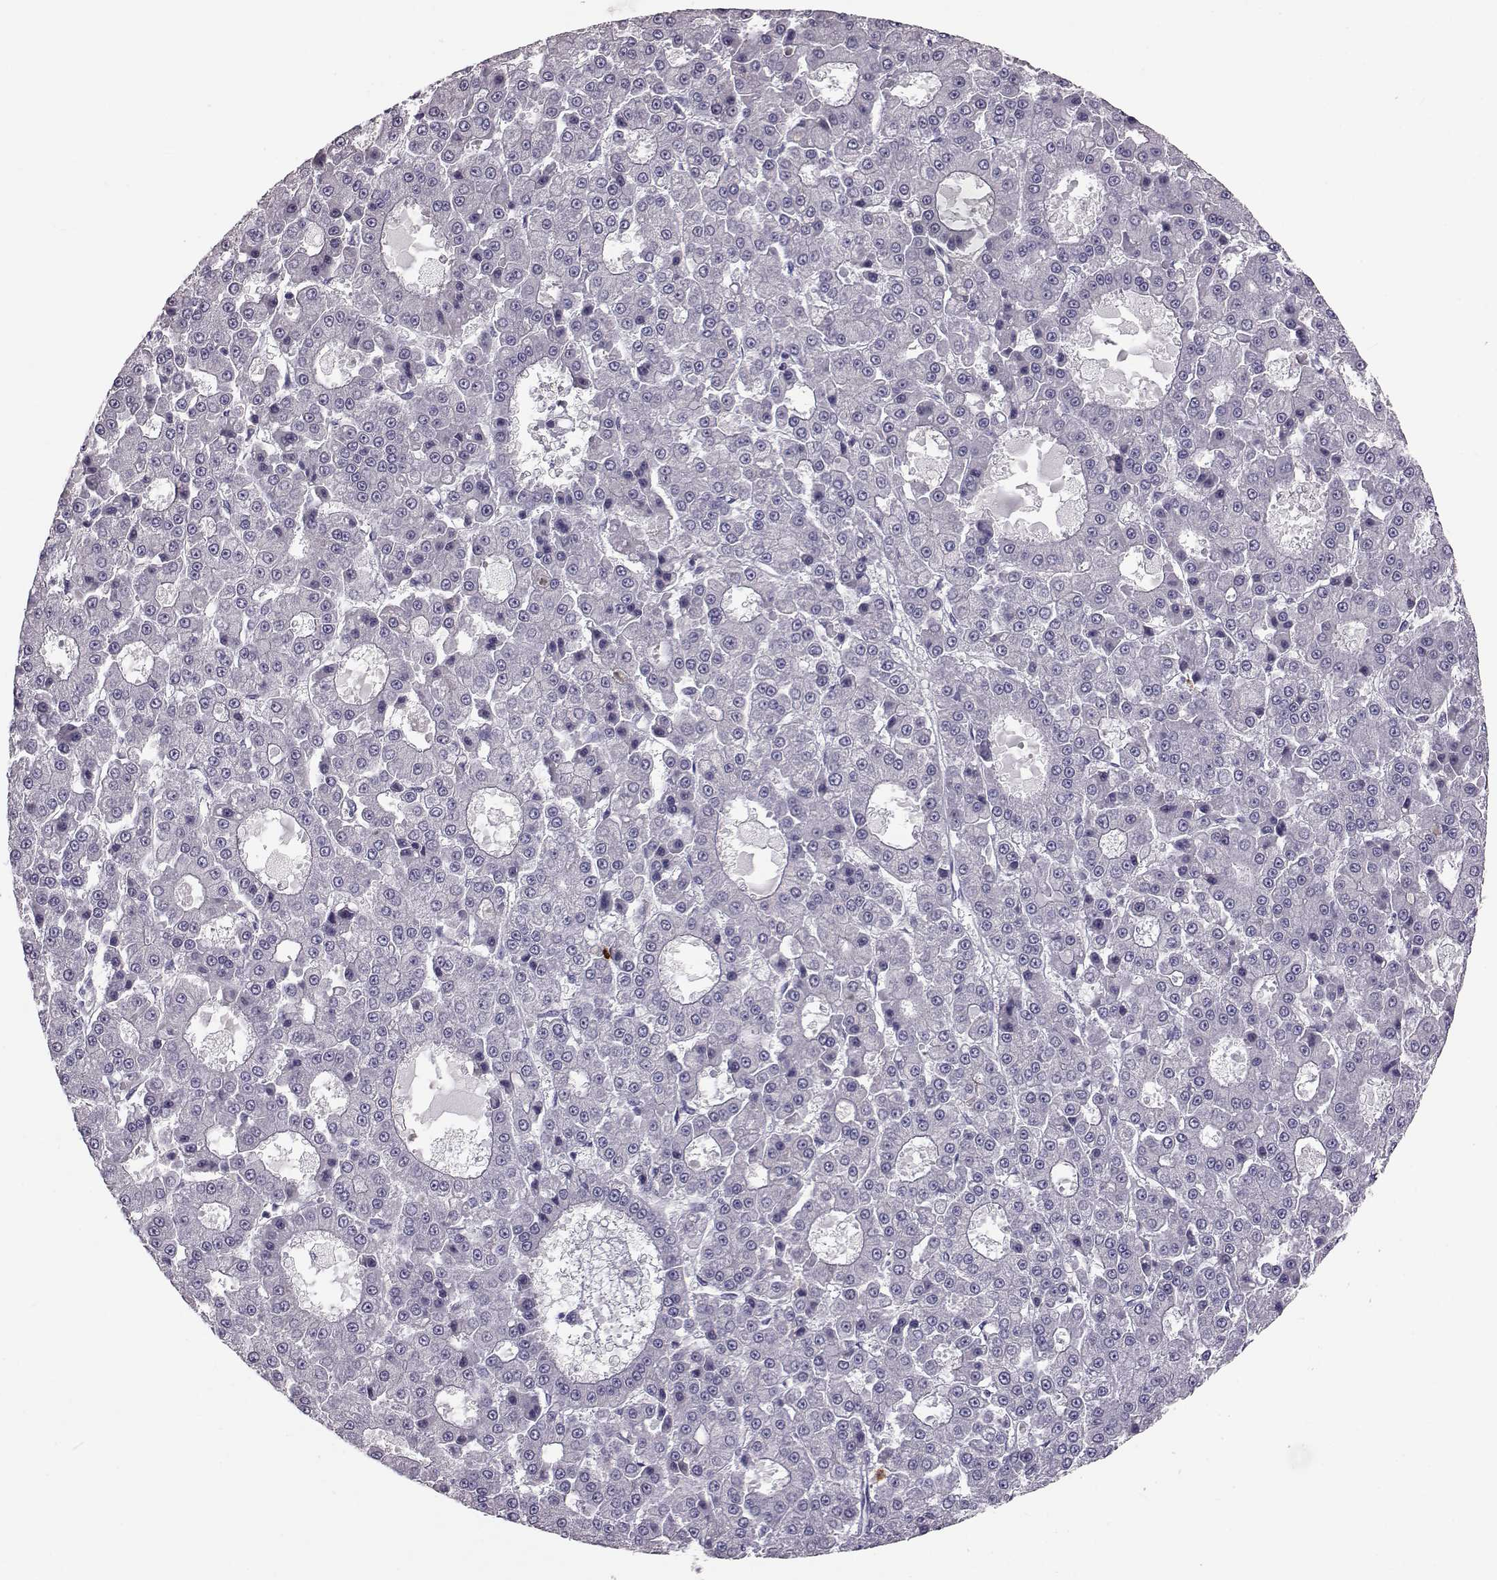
{"staining": {"intensity": "negative", "quantity": "none", "location": "none"}, "tissue": "liver cancer", "cell_type": "Tumor cells", "image_type": "cancer", "snomed": [{"axis": "morphology", "description": "Carcinoma, Hepatocellular, NOS"}, {"axis": "topography", "description": "Liver"}], "caption": "Liver cancer (hepatocellular carcinoma) stained for a protein using immunohistochemistry displays no staining tumor cells.", "gene": "ADGRG5", "patient": {"sex": "male", "age": 70}}